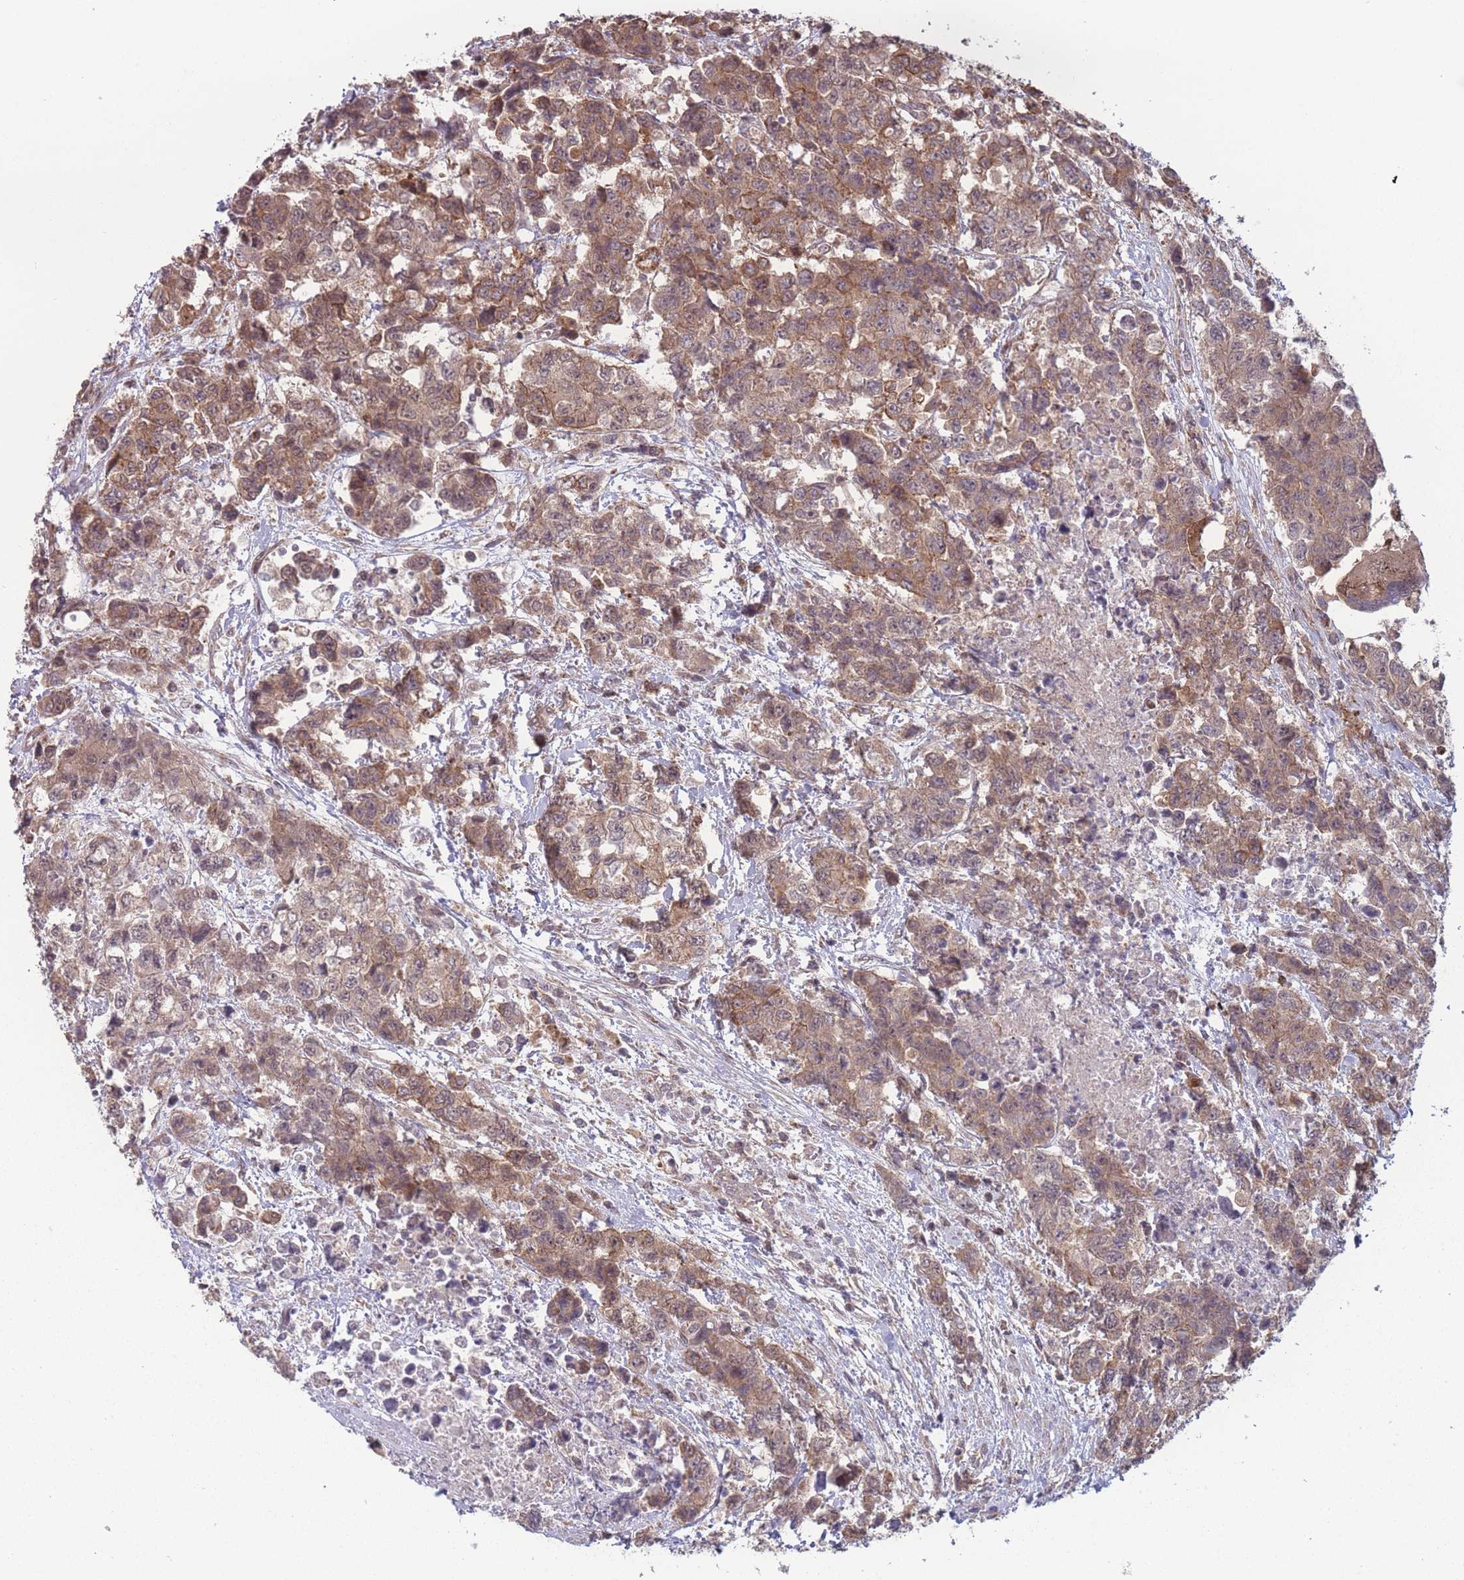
{"staining": {"intensity": "moderate", "quantity": ">75%", "location": "cytoplasmic/membranous"}, "tissue": "urothelial cancer", "cell_type": "Tumor cells", "image_type": "cancer", "snomed": [{"axis": "morphology", "description": "Urothelial carcinoma, High grade"}, {"axis": "topography", "description": "Urinary bladder"}], "caption": "Protein expression analysis of urothelial carcinoma (high-grade) shows moderate cytoplasmic/membranous positivity in approximately >75% of tumor cells.", "gene": "RPS18", "patient": {"sex": "female", "age": 78}}